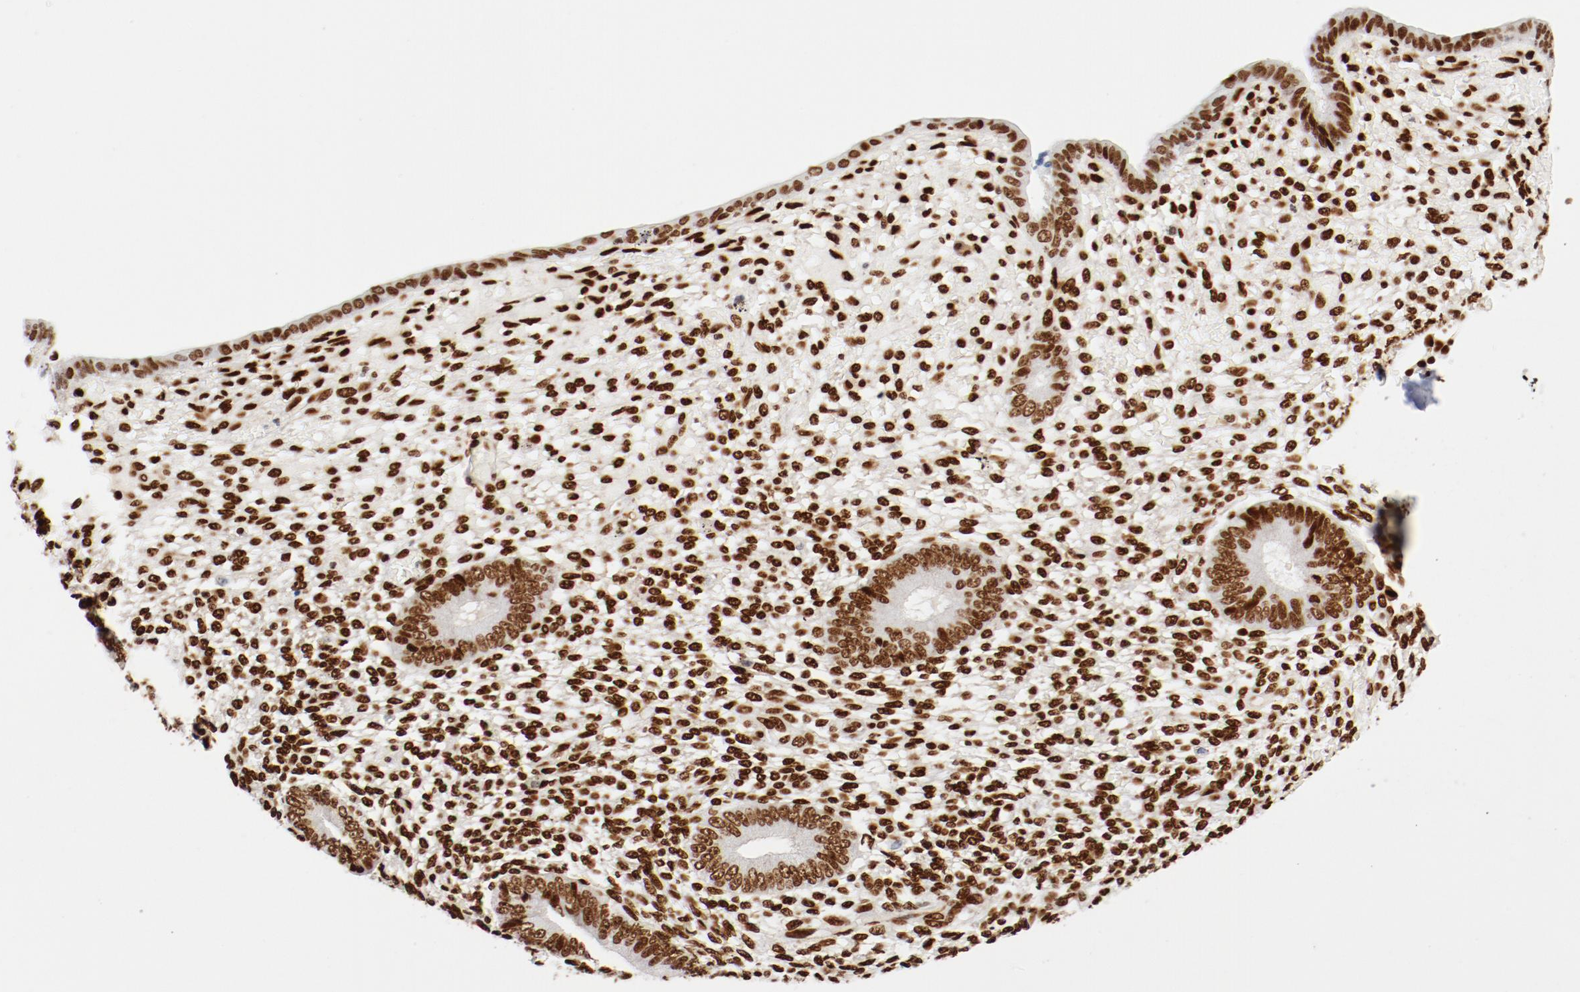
{"staining": {"intensity": "strong", "quantity": ">75%", "location": "nuclear"}, "tissue": "endometrium", "cell_type": "Cells in endometrial stroma", "image_type": "normal", "snomed": [{"axis": "morphology", "description": "Normal tissue, NOS"}, {"axis": "topography", "description": "Endometrium"}], "caption": "Immunohistochemistry staining of normal endometrium, which shows high levels of strong nuclear staining in approximately >75% of cells in endometrial stroma indicating strong nuclear protein expression. The staining was performed using DAB (3,3'-diaminobenzidine) (brown) for protein detection and nuclei were counterstained in hematoxylin (blue).", "gene": "CTBP1", "patient": {"sex": "female", "age": 42}}